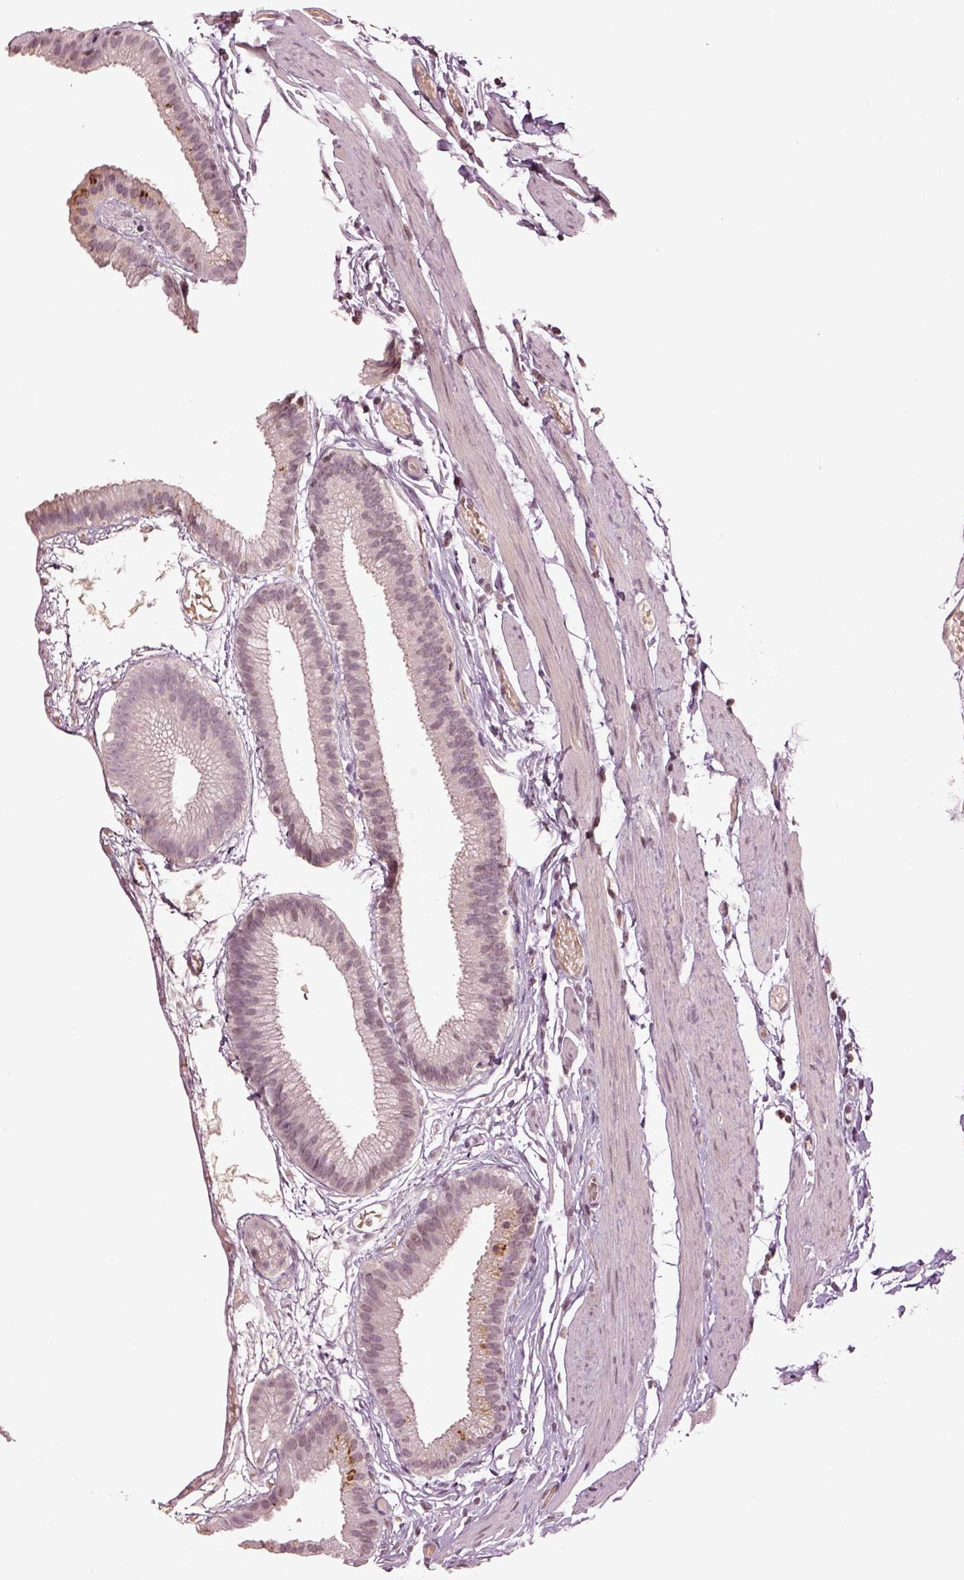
{"staining": {"intensity": "negative", "quantity": "none", "location": "none"}, "tissue": "gallbladder", "cell_type": "Glandular cells", "image_type": "normal", "snomed": [{"axis": "morphology", "description": "Normal tissue, NOS"}, {"axis": "topography", "description": "Gallbladder"}], "caption": "Immunohistochemistry histopathology image of normal gallbladder: gallbladder stained with DAB reveals no significant protein expression in glandular cells. (Stains: DAB (3,3'-diaminobenzidine) immunohistochemistry with hematoxylin counter stain, Microscopy: brightfield microscopy at high magnification).", "gene": "GRM4", "patient": {"sex": "female", "age": 45}}